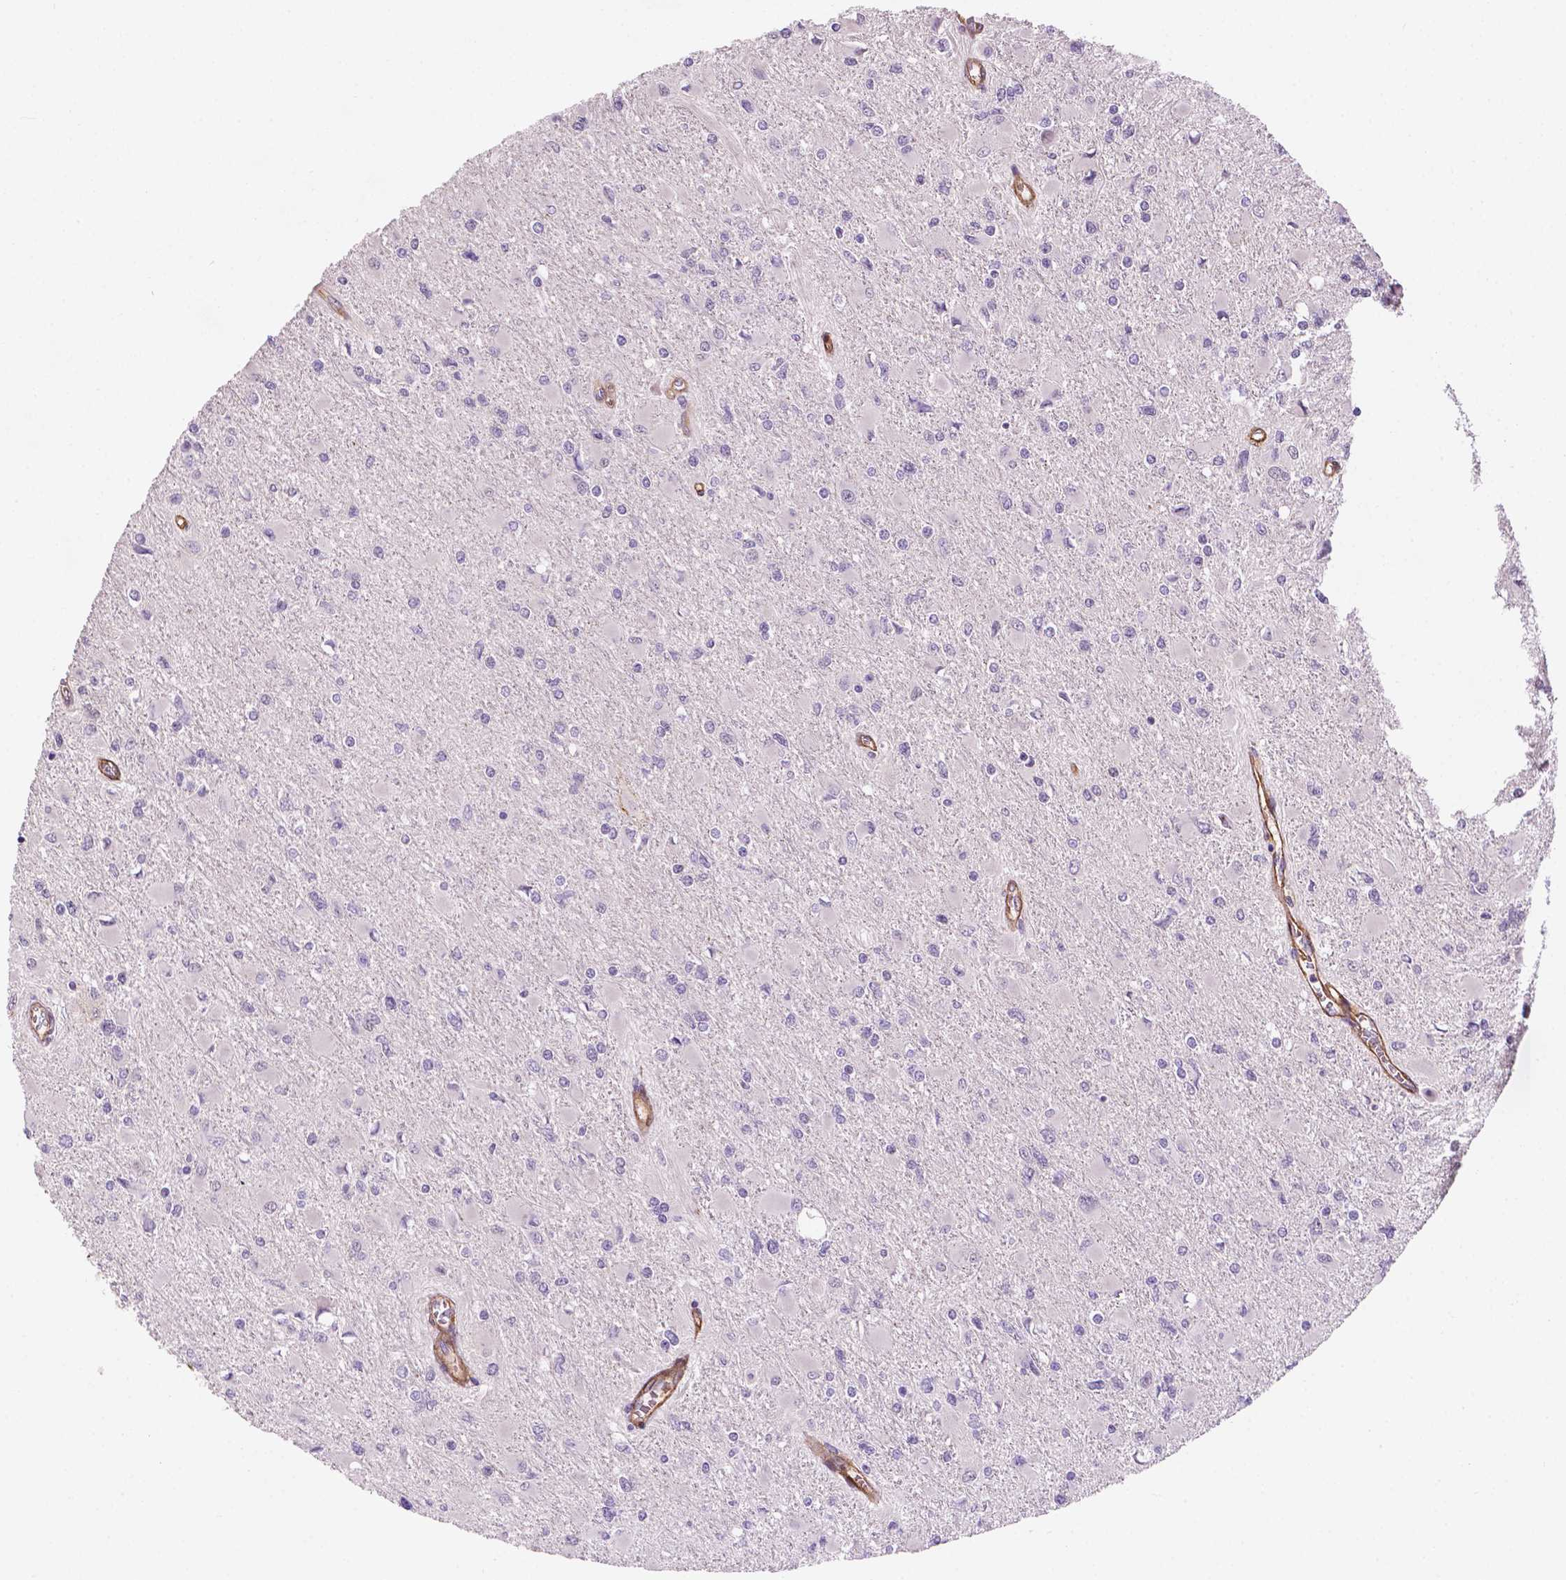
{"staining": {"intensity": "negative", "quantity": "none", "location": "none"}, "tissue": "glioma", "cell_type": "Tumor cells", "image_type": "cancer", "snomed": [{"axis": "morphology", "description": "Glioma, malignant, High grade"}, {"axis": "topography", "description": "Cerebral cortex"}], "caption": "Glioma was stained to show a protein in brown. There is no significant positivity in tumor cells. The staining is performed using DAB brown chromogen with nuclei counter-stained in using hematoxylin.", "gene": "EGFL8", "patient": {"sex": "female", "age": 36}}